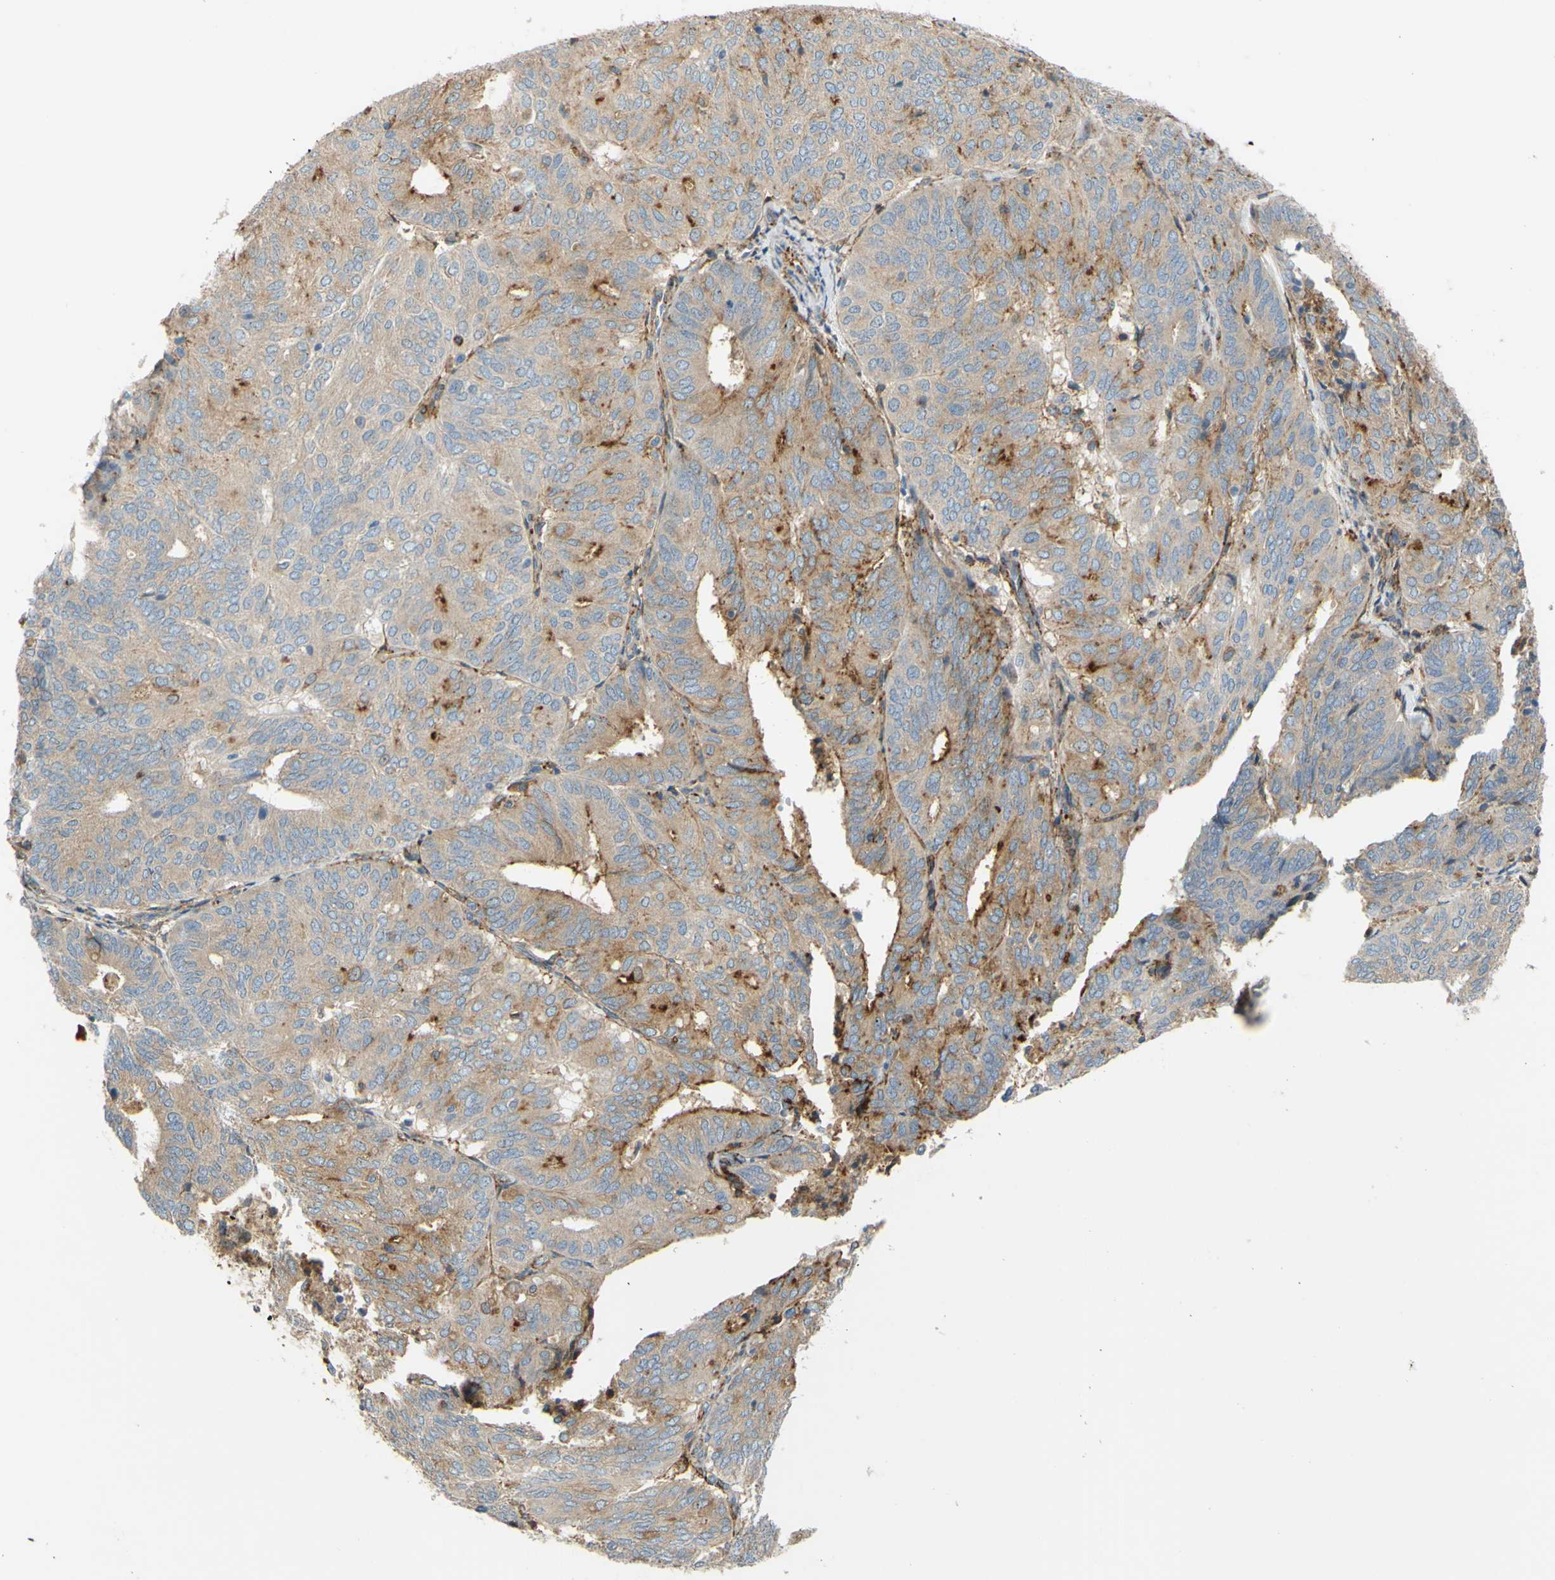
{"staining": {"intensity": "weak", "quantity": ">75%", "location": "cytoplasmic/membranous"}, "tissue": "endometrial cancer", "cell_type": "Tumor cells", "image_type": "cancer", "snomed": [{"axis": "morphology", "description": "Adenocarcinoma, NOS"}, {"axis": "topography", "description": "Uterus"}], "caption": "IHC of human endometrial cancer (adenocarcinoma) shows low levels of weak cytoplasmic/membranous positivity in approximately >75% of tumor cells. (DAB (3,3'-diaminobenzidine) IHC, brown staining for protein, blue staining for nuclei).", "gene": "POR", "patient": {"sex": "female", "age": 60}}